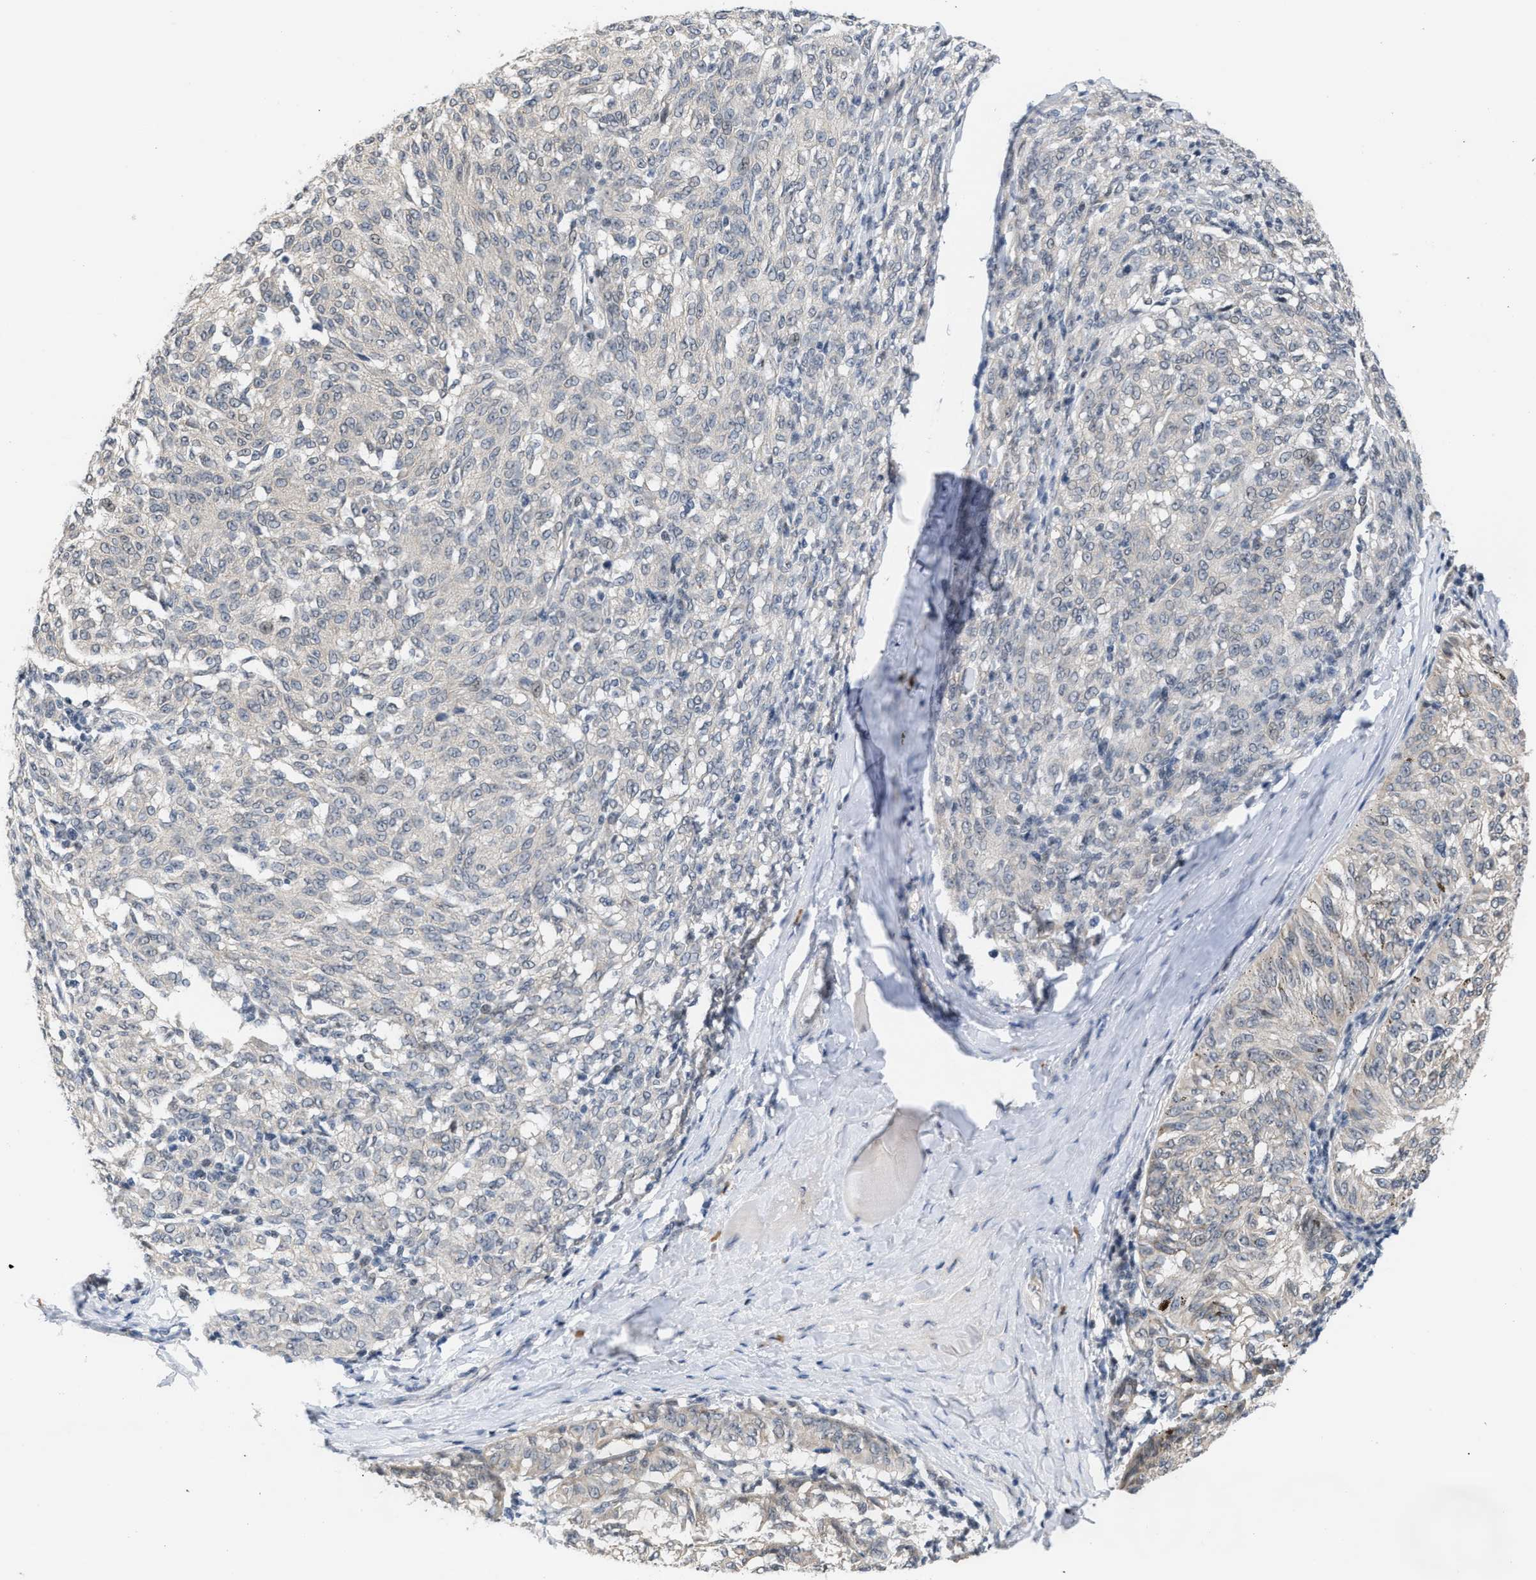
{"staining": {"intensity": "weak", "quantity": "<25%", "location": "cytoplasmic/membranous"}, "tissue": "melanoma", "cell_type": "Tumor cells", "image_type": "cancer", "snomed": [{"axis": "morphology", "description": "Malignant melanoma, NOS"}, {"axis": "topography", "description": "Skin"}], "caption": "Immunohistochemical staining of human malignant melanoma shows no significant staining in tumor cells. (Stains: DAB (3,3'-diaminobenzidine) IHC with hematoxylin counter stain, Microscopy: brightfield microscopy at high magnification).", "gene": "TXNRD3", "patient": {"sex": "female", "age": 72}}